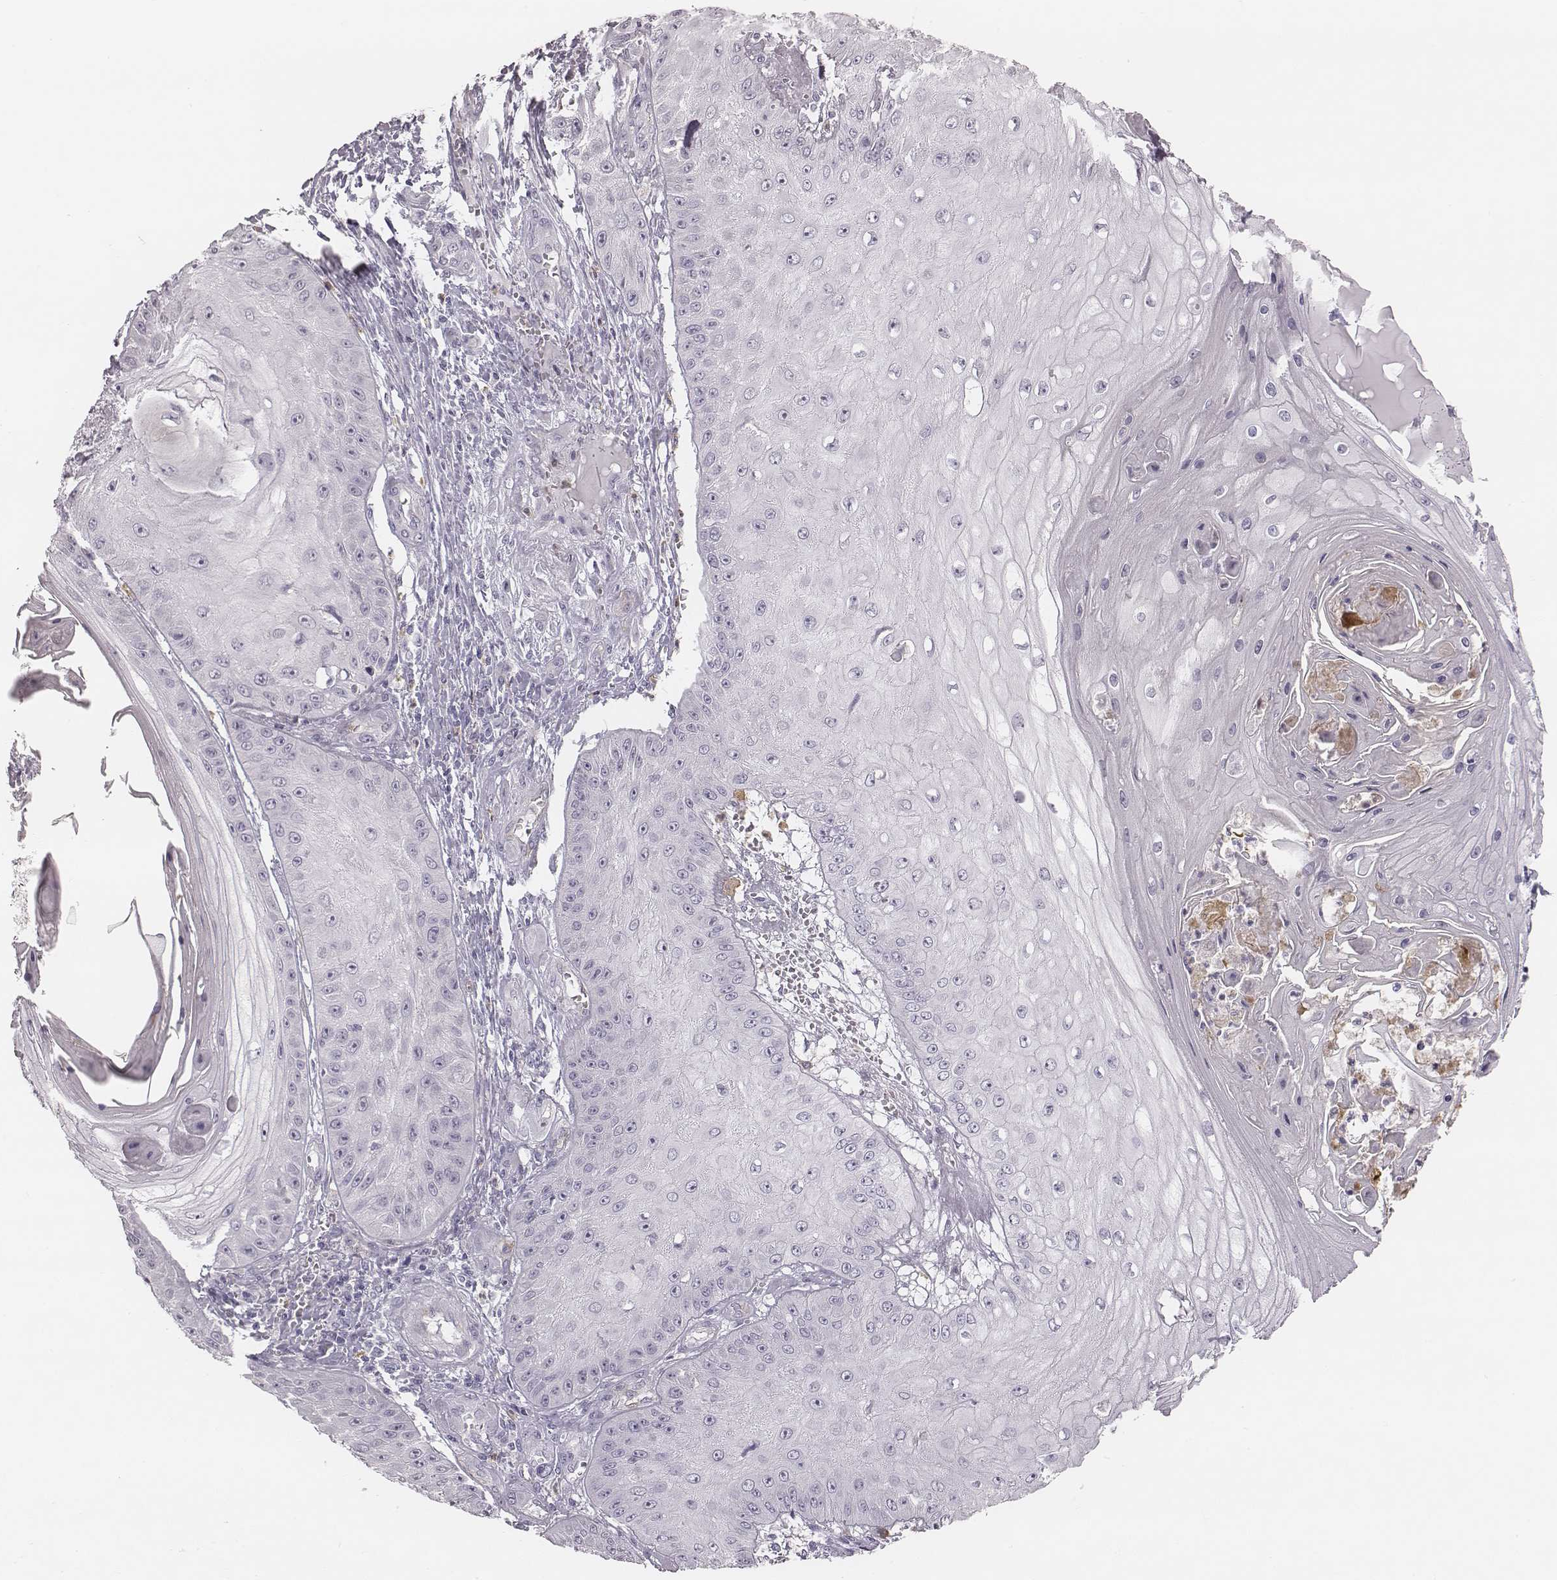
{"staining": {"intensity": "negative", "quantity": "none", "location": "none"}, "tissue": "skin cancer", "cell_type": "Tumor cells", "image_type": "cancer", "snomed": [{"axis": "morphology", "description": "Squamous cell carcinoma, NOS"}, {"axis": "topography", "description": "Skin"}], "caption": "This is an IHC image of squamous cell carcinoma (skin). There is no positivity in tumor cells.", "gene": "KCNJ12", "patient": {"sex": "male", "age": 70}}